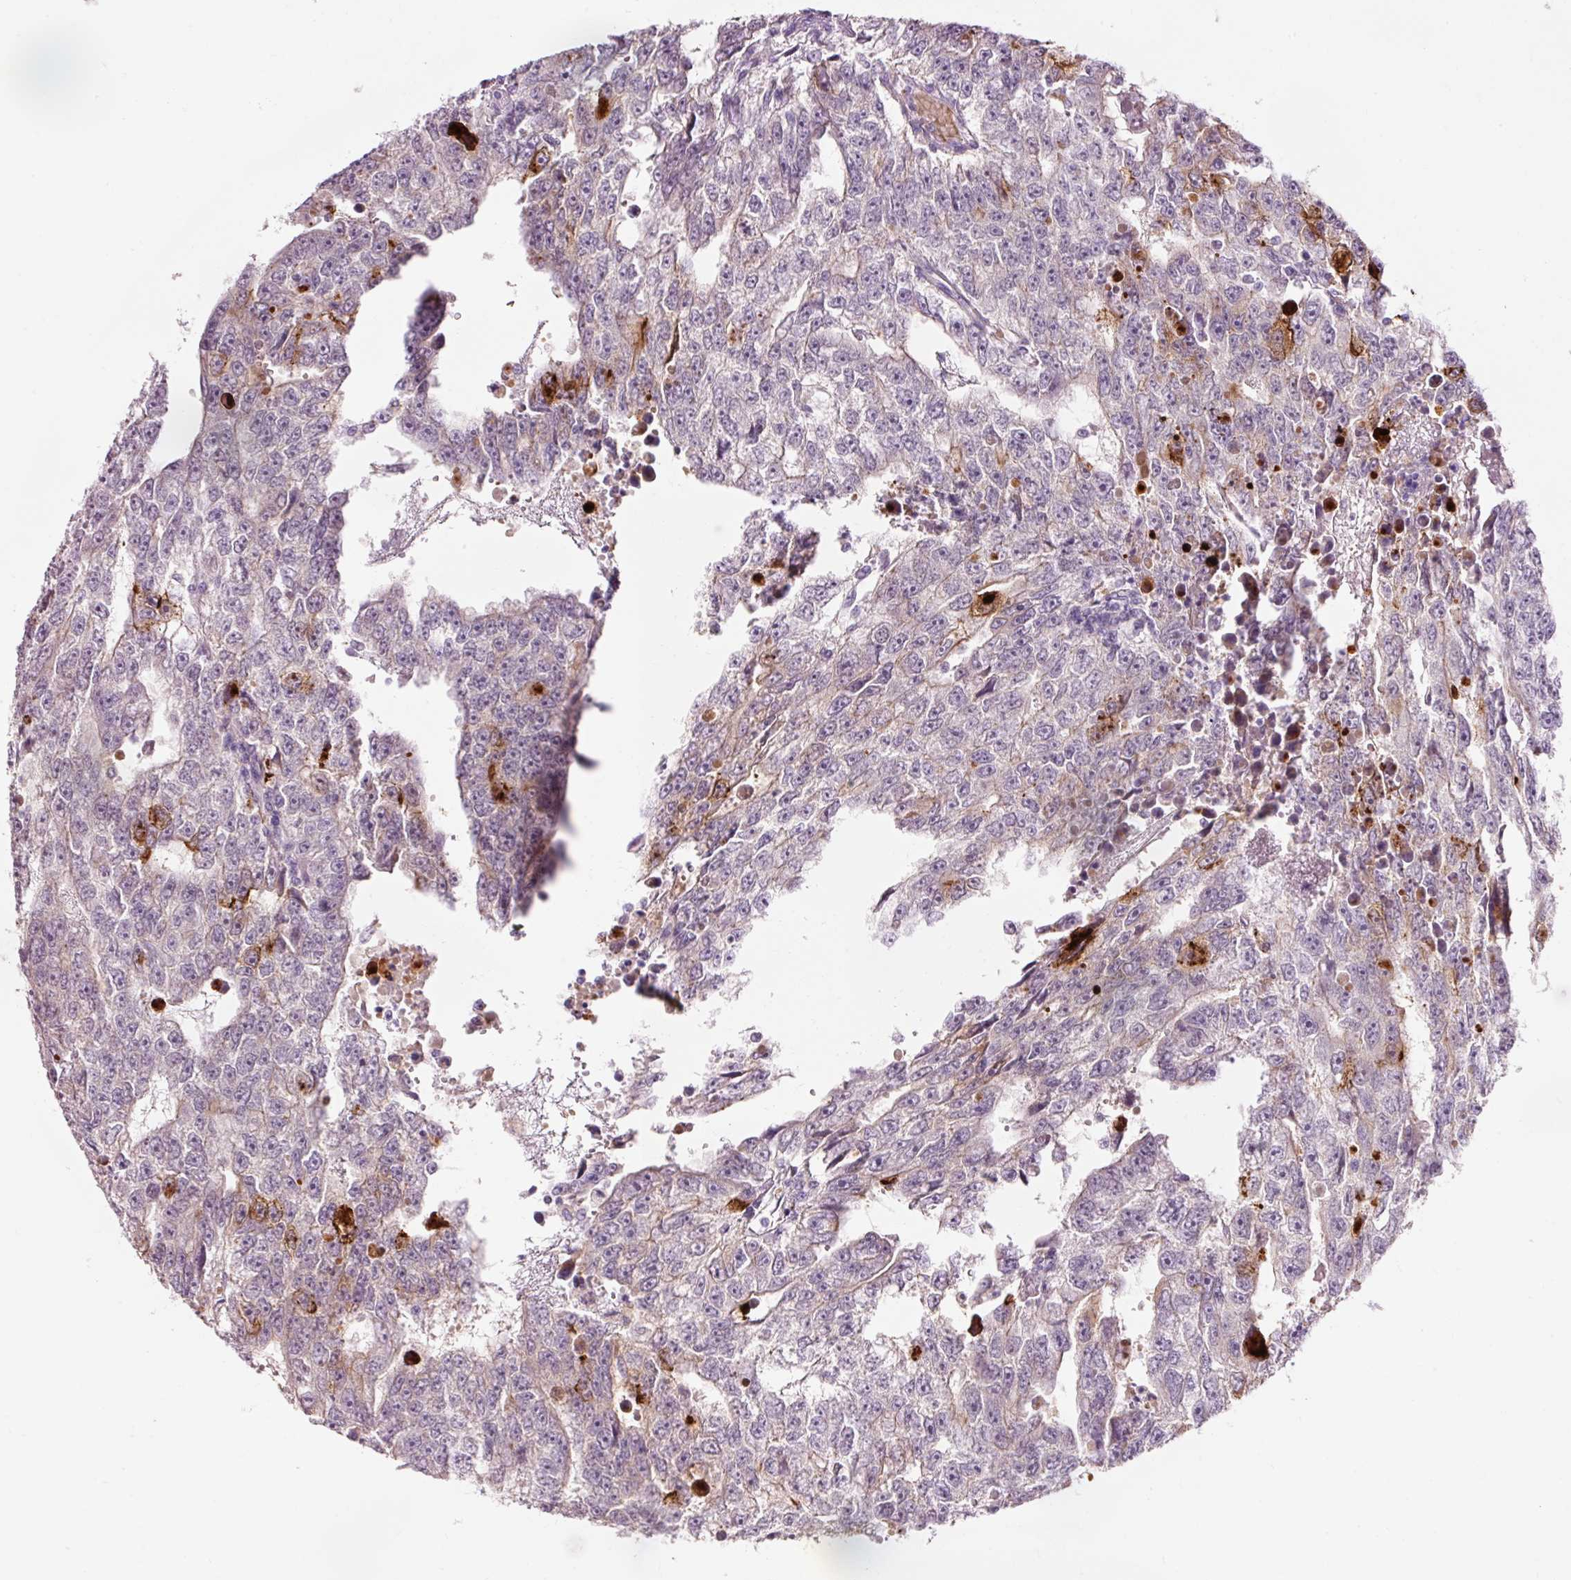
{"staining": {"intensity": "negative", "quantity": "none", "location": "none"}, "tissue": "testis cancer", "cell_type": "Tumor cells", "image_type": "cancer", "snomed": [{"axis": "morphology", "description": "Carcinoma, Embryonal, NOS"}, {"axis": "topography", "description": "Testis"}], "caption": "DAB (3,3'-diaminobenzidine) immunohistochemical staining of human embryonal carcinoma (testis) reveals no significant expression in tumor cells.", "gene": "DHRS11", "patient": {"sex": "male", "age": 20}}